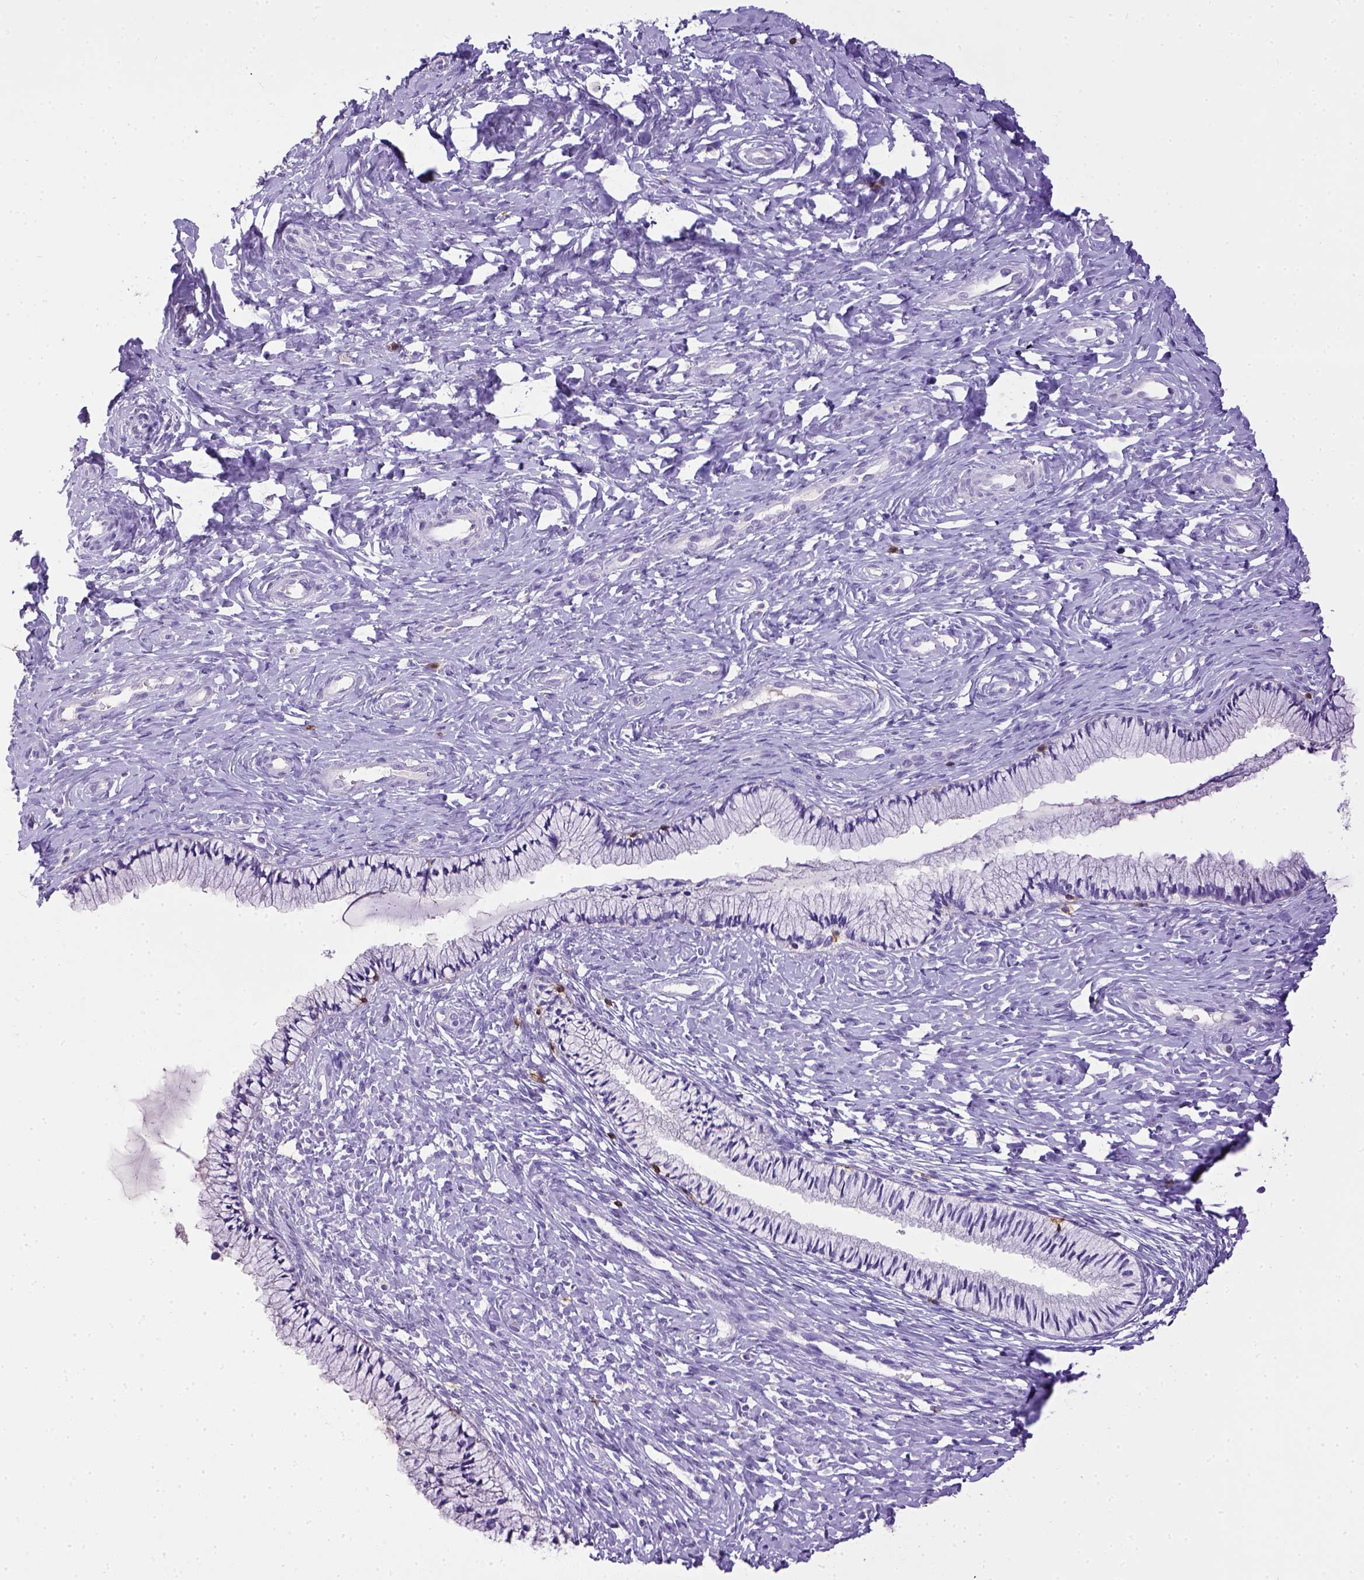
{"staining": {"intensity": "negative", "quantity": "none", "location": "none"}, "tissue": "cervix", "cell_type": "Glandular cells", "image_type": "normal", "snomed": [{"axis": "morphology", "description": "Normal tissue, NOS"}, {"axis": "topography", "description": "Cervix"}], "caption": "The immunohistochemistry (IHC) photomicrograph has no significant expression in glandular cells of cervix. (Brightfield microscopy of DAB (3,3'-diaminobenzidine) immunohistochemistry at high magnification).", "gene": "CD3E", "patient": {"sex": "female", "age": 37}}